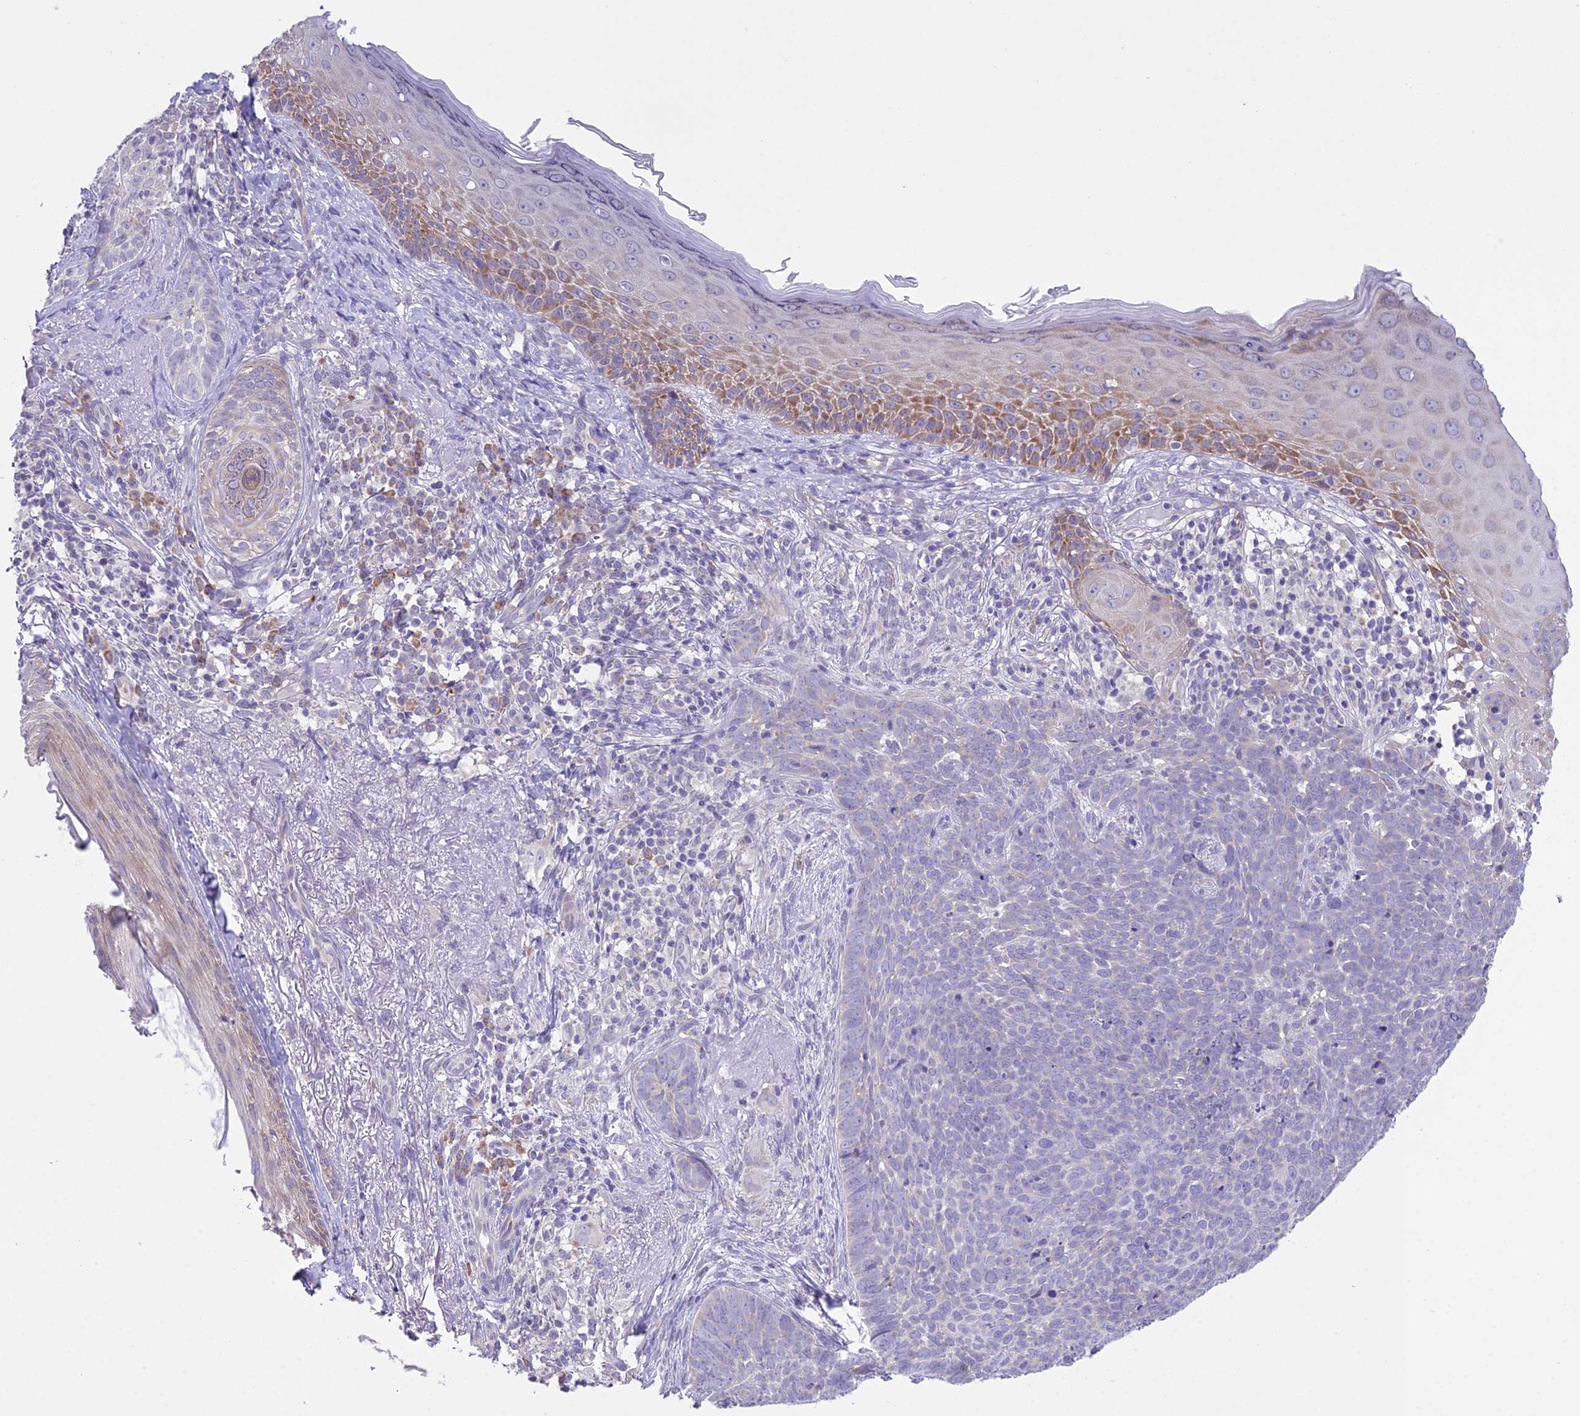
{"staining": {"intensity": "negative", "quantity": "none", "location": "none"}, "tissue": "skin cancer", "cell_type": "Tumor cells", "image_type": "cancer", "snomed": [{"axis": "morphology", "description": "Basal cell carcinoma"}, {"axis": "topography", "description": "Skin"}], "caption": "DAB (3,3'-diaminobenzidine) immunohistochemical staining of human skin cancer (basal cell carcinoma) demonstrates no significant expression in tumor cells.", "gene": "RPS26", "patient": {"sex": "female", "age": 76}}